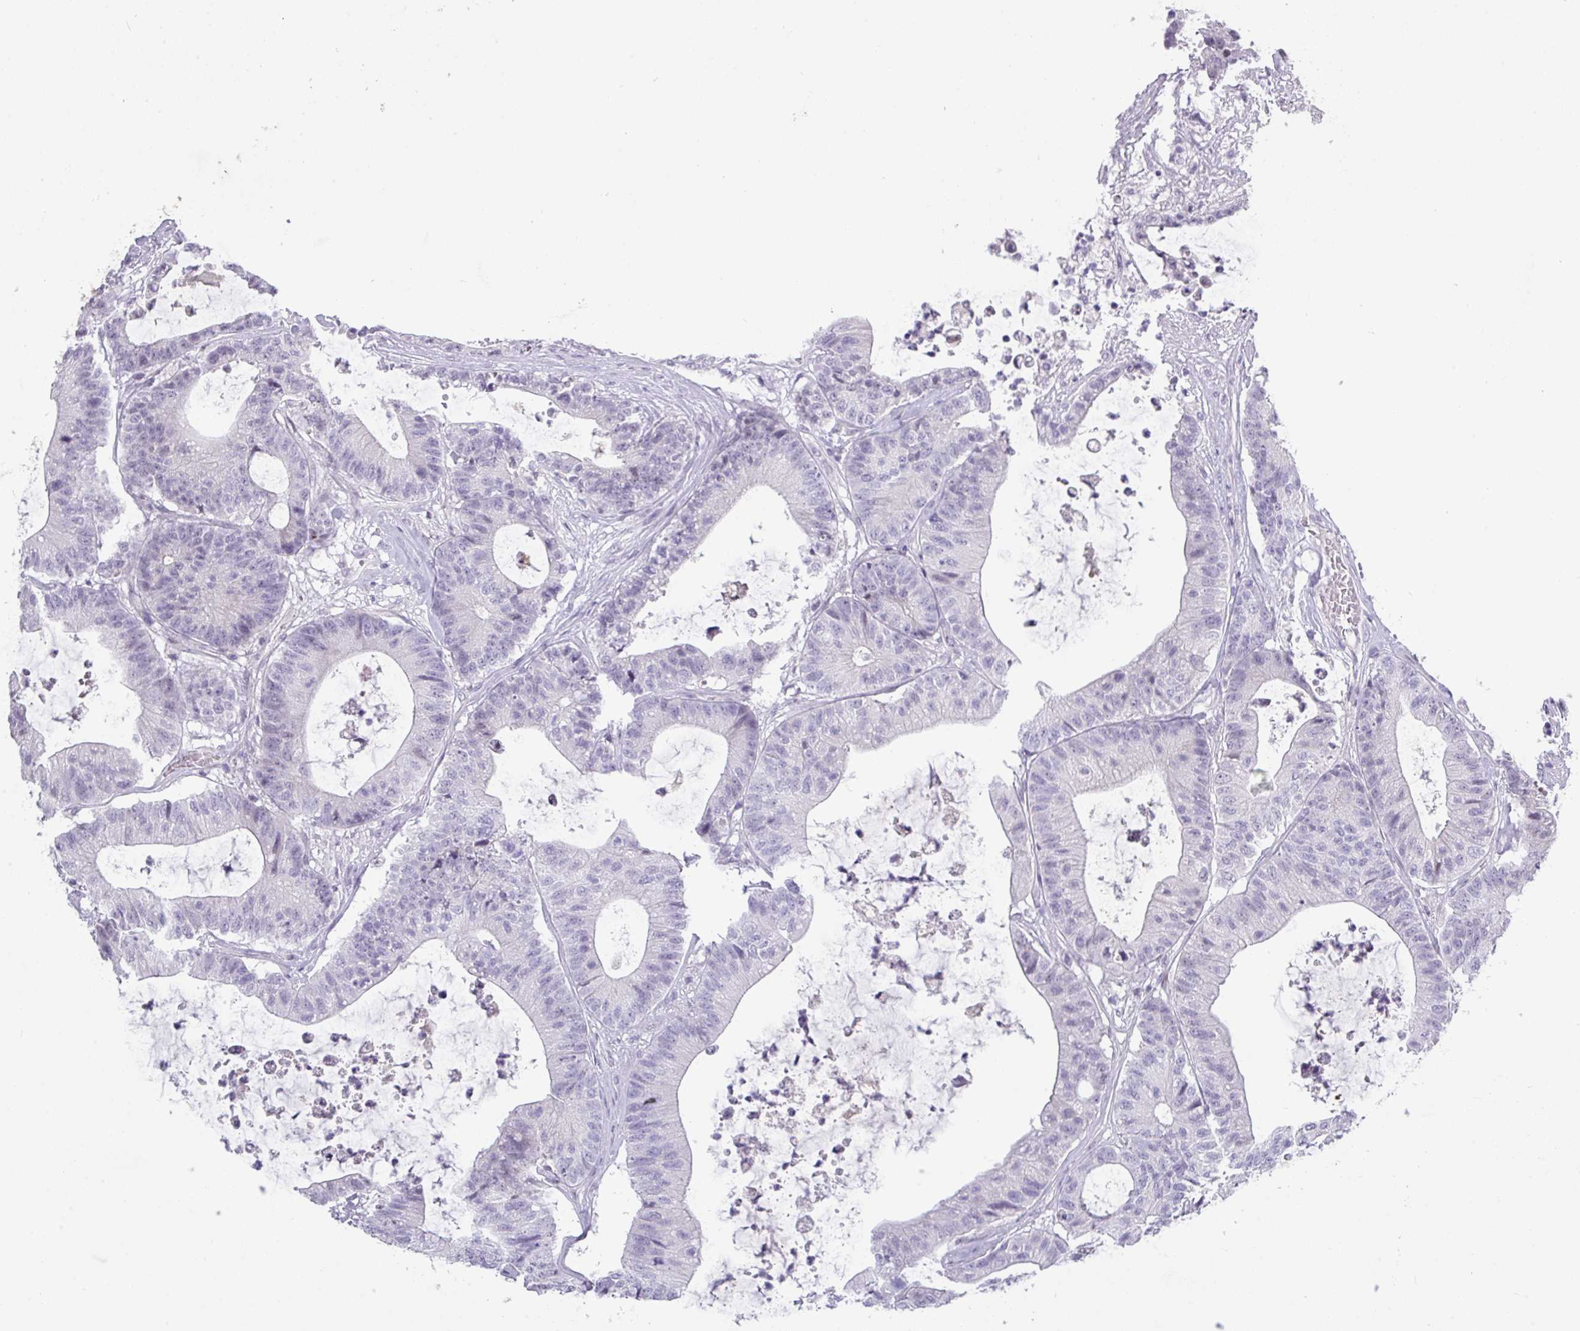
{"staining": {"intensity": "negative", "quantity": "none", "location": "none"}, "tissue": "colorectal cancer", "cell_type": "Tumor cells", "image_type": "cancer", "snomed": [{"axis": "morphology", "description": "Adenocarcinoma, NOS"}, {"axis": "topography", "description": "Colon"}], "caption": "Immunohistochemical staining of colorectal cancer (adenocarcinoma) exhibits no significant staining in tumor cells.", "gene": "ANKRD13B", "patient": {"sex": "female", "age": 84}}